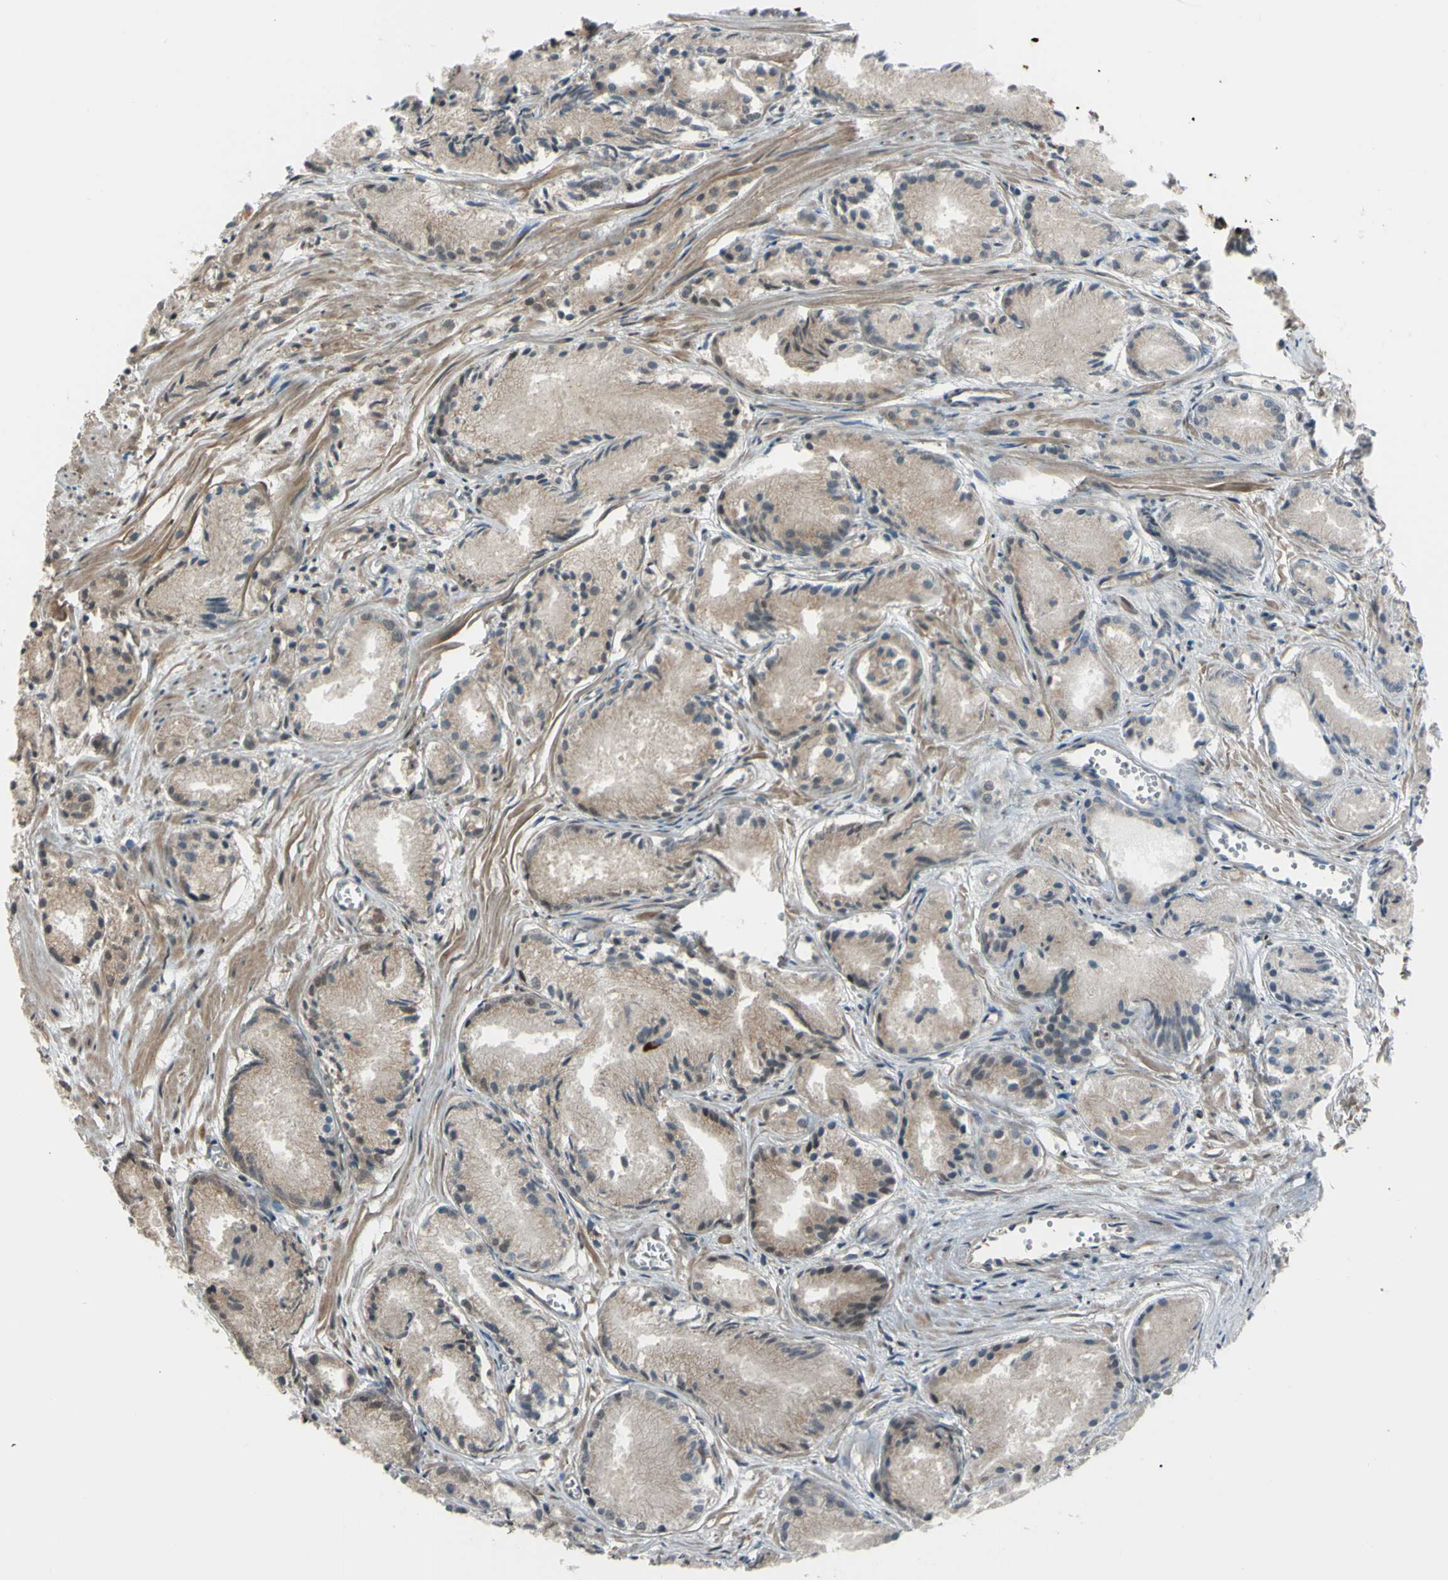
{"staining": {"intensity": "weak", "quantity": "25%-75%", "location": "cytoplasmic/membranous,nuclear"}, "tissue": "prostate cancer", "cell_type": "Tumor cells", "image_type": "cancer", "snomed": [{"axis": "morphology", "description": "Adenocarcinoma, Low grade"}, {"axis": "topography", "description": "Prostate"}], "caption": "Protein expression analysis of prostate adenocarcinoma (low-grade) demonstrates weak cytoplasmic/membranous and nuclear positivity in about 25%-75% of tumor cells.", "gene": "FLII", "patient": {"sex": "male", "age": 72}}